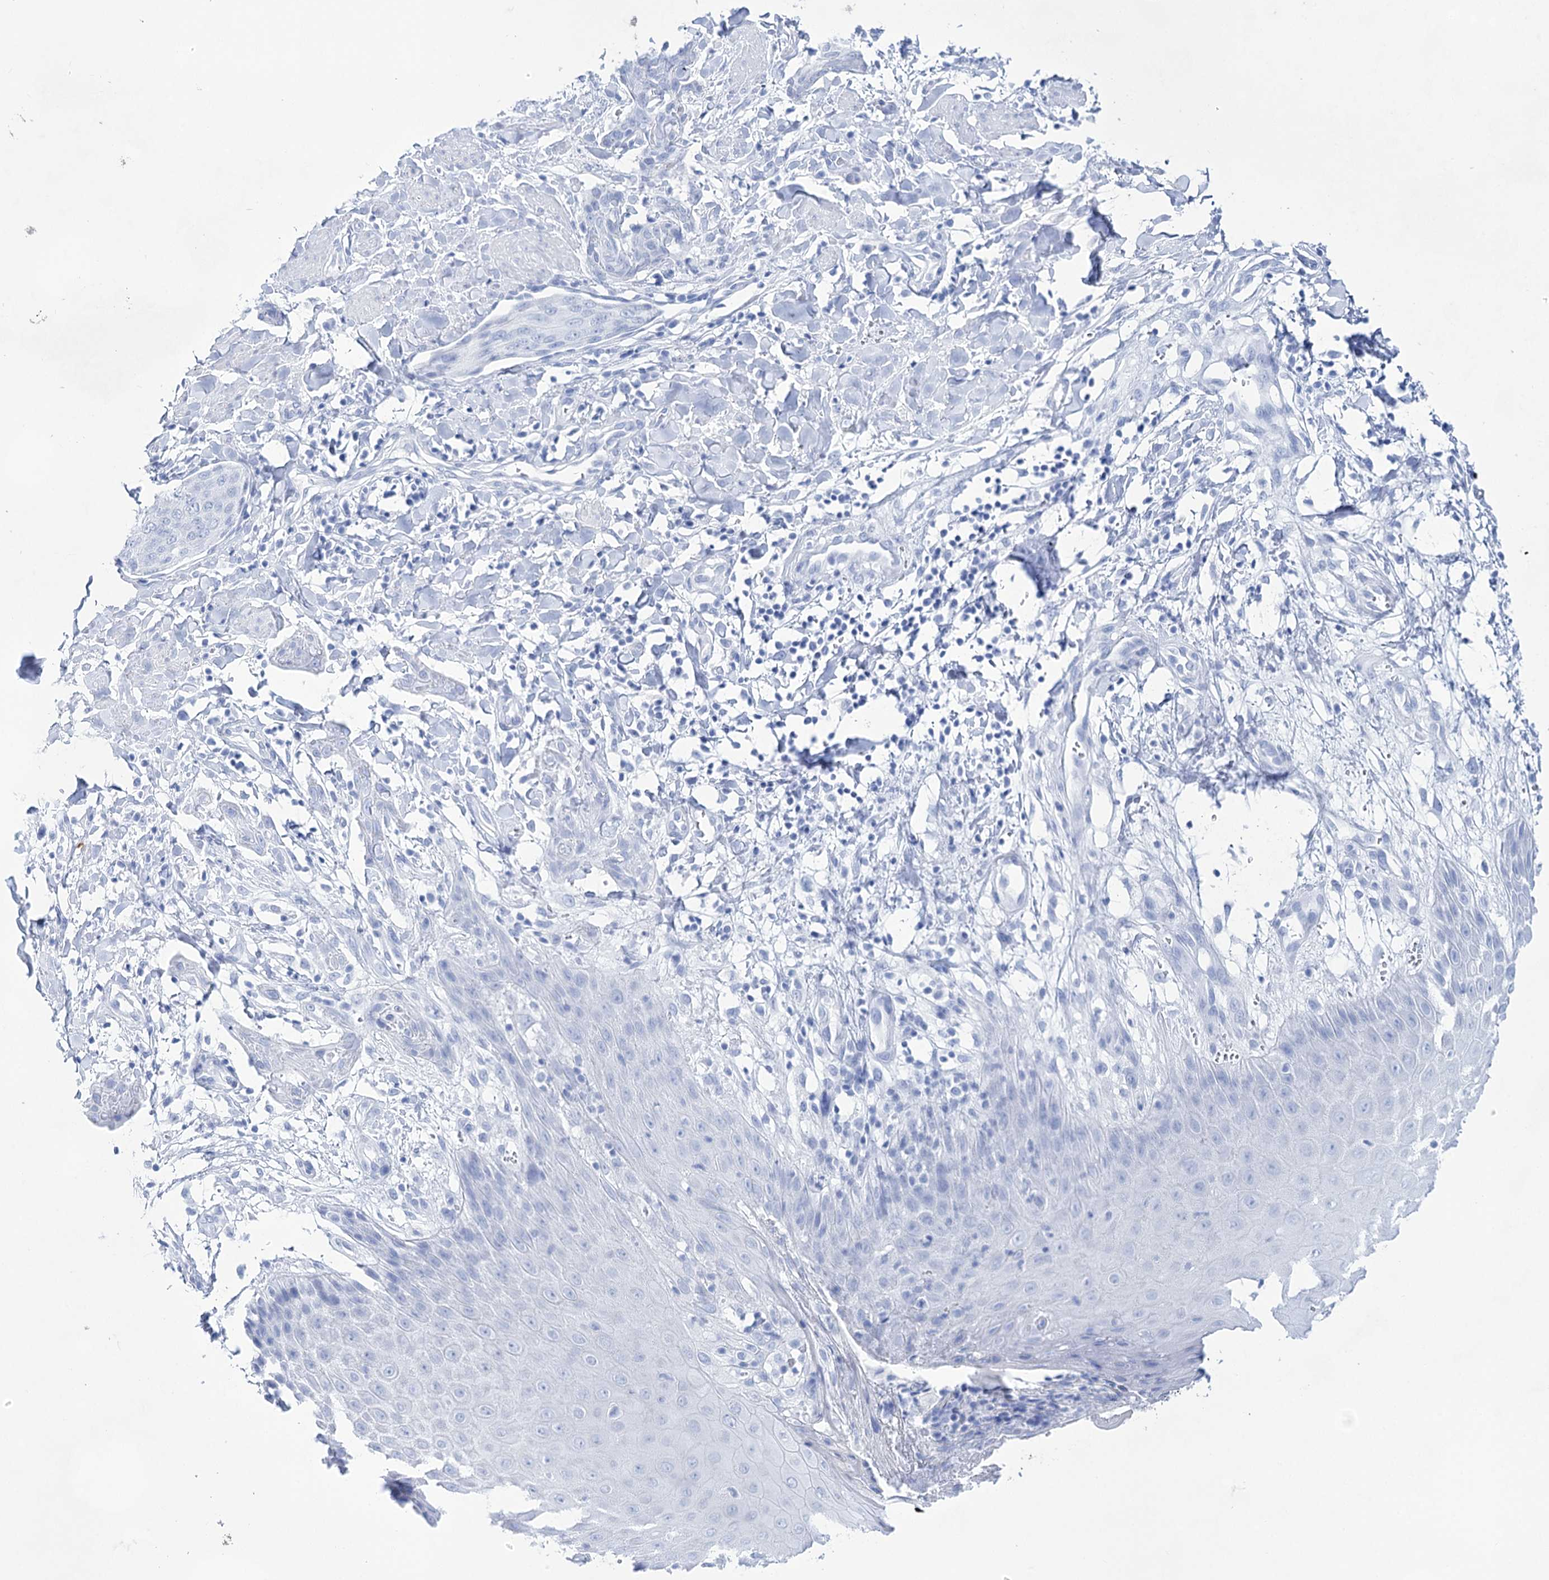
{"staining": {"intensity": "negative", "quantity": "none", "location": "none"}, "tissue": "skin cancer", "cell_type": "Tumor cells", "image_type": "cancer", "snomed": [{"axis": "morphology", "description": "Squamous cell carcinoma, NOS"}, {"axis": "topography", "description": "Skin"}, {"axis": "topography", "description": "Vulva"}], "caption": "The image exhibits no staining of tumor cells in squamous cell carcinoma (skin). (DAB (3,3'-diaminobenzidine) immunohistochemistry (IHC), high magnification).", "gene": "LALBA", "patient": {"sex": "female", "age": 85}}